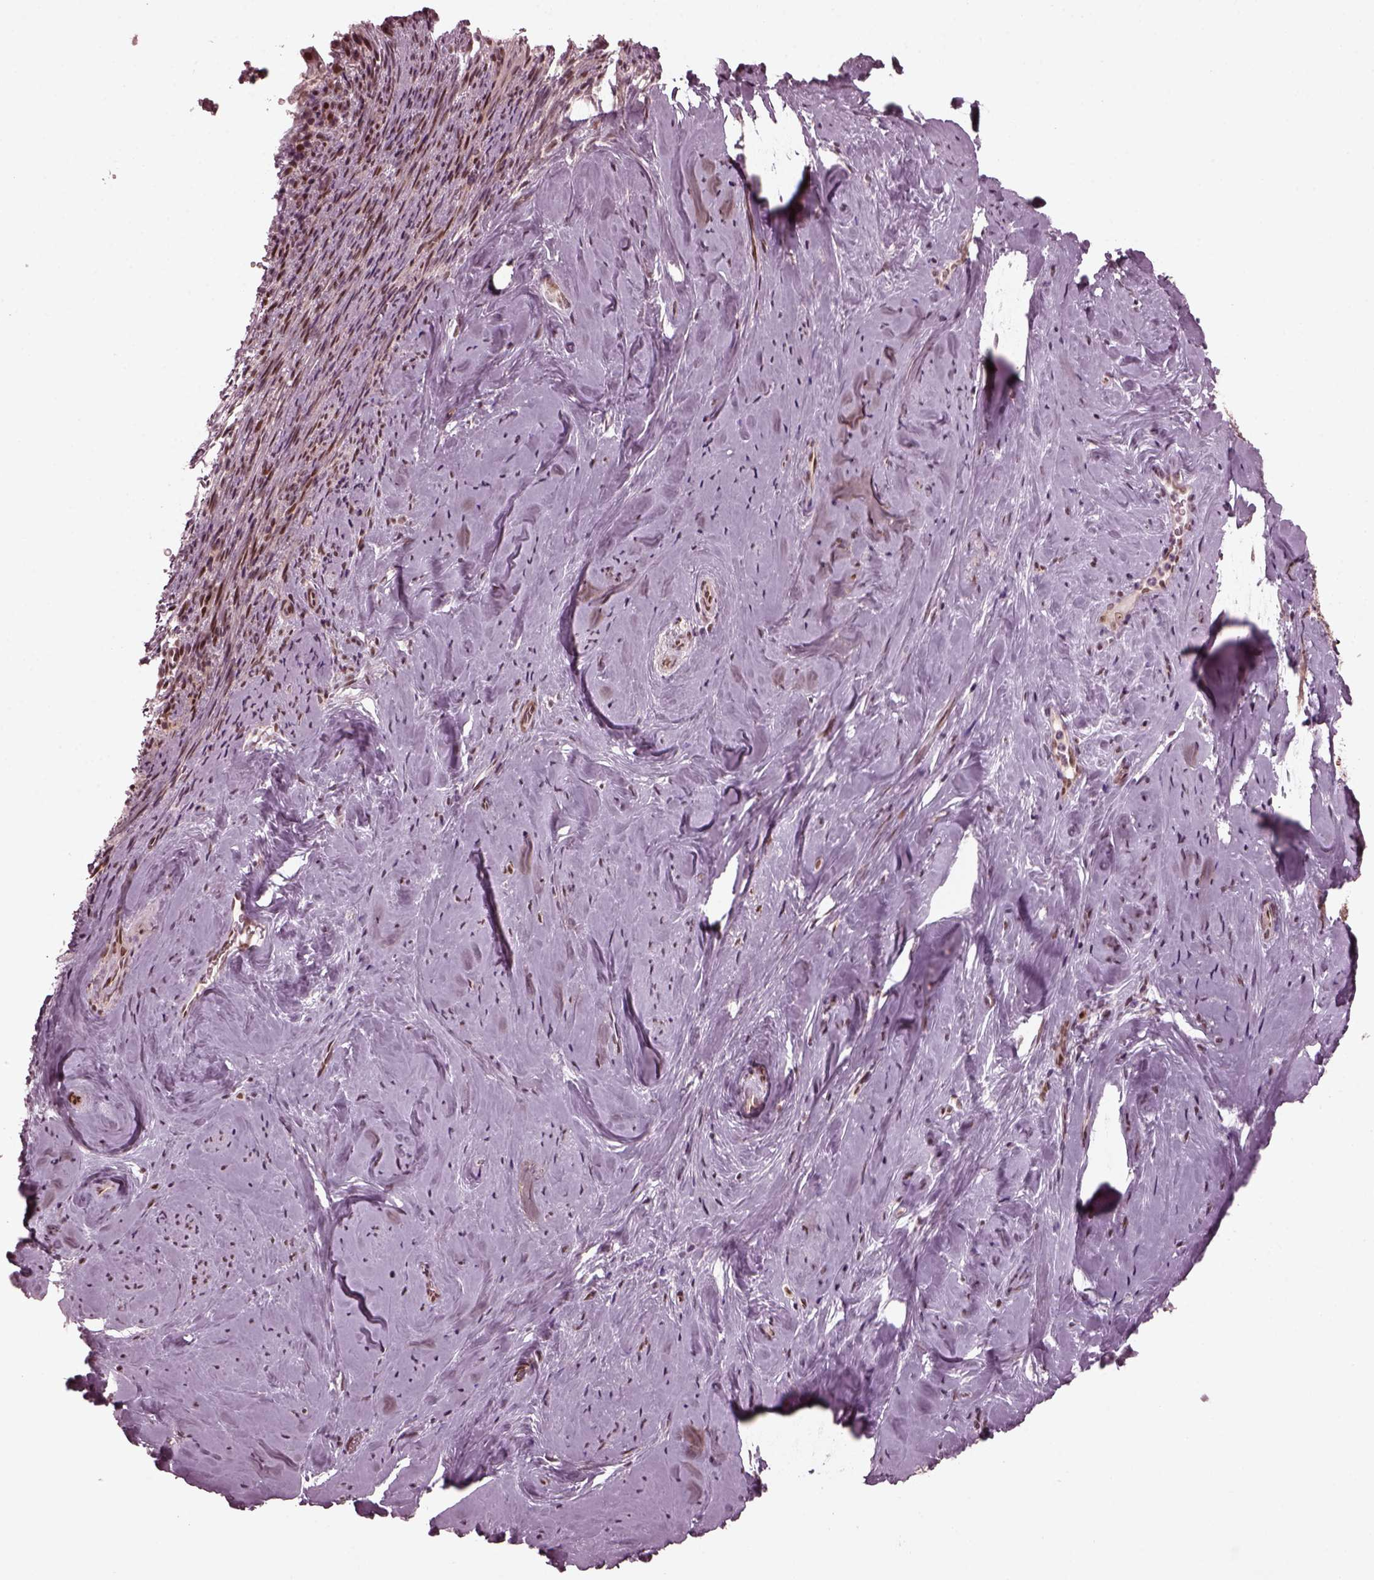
{"staining": {"intensity": "negative", "quantity": "none", "location": "none"}, "tissue": "cervical cancer", "cell_type": "Tumor cells", "image_type": "cancer", "snomed": [{"axis": "morphology", "description": "Squamous cell carcinoma, NOS"}, {"axis": "topography", "description": "Cervix"}], "caption": "A micrograph of cervical cancer stained for a protein displays no brown staining in tumor cells.", "gene": "TRIB3", "patient": {"sex": "female", "age": 51}}